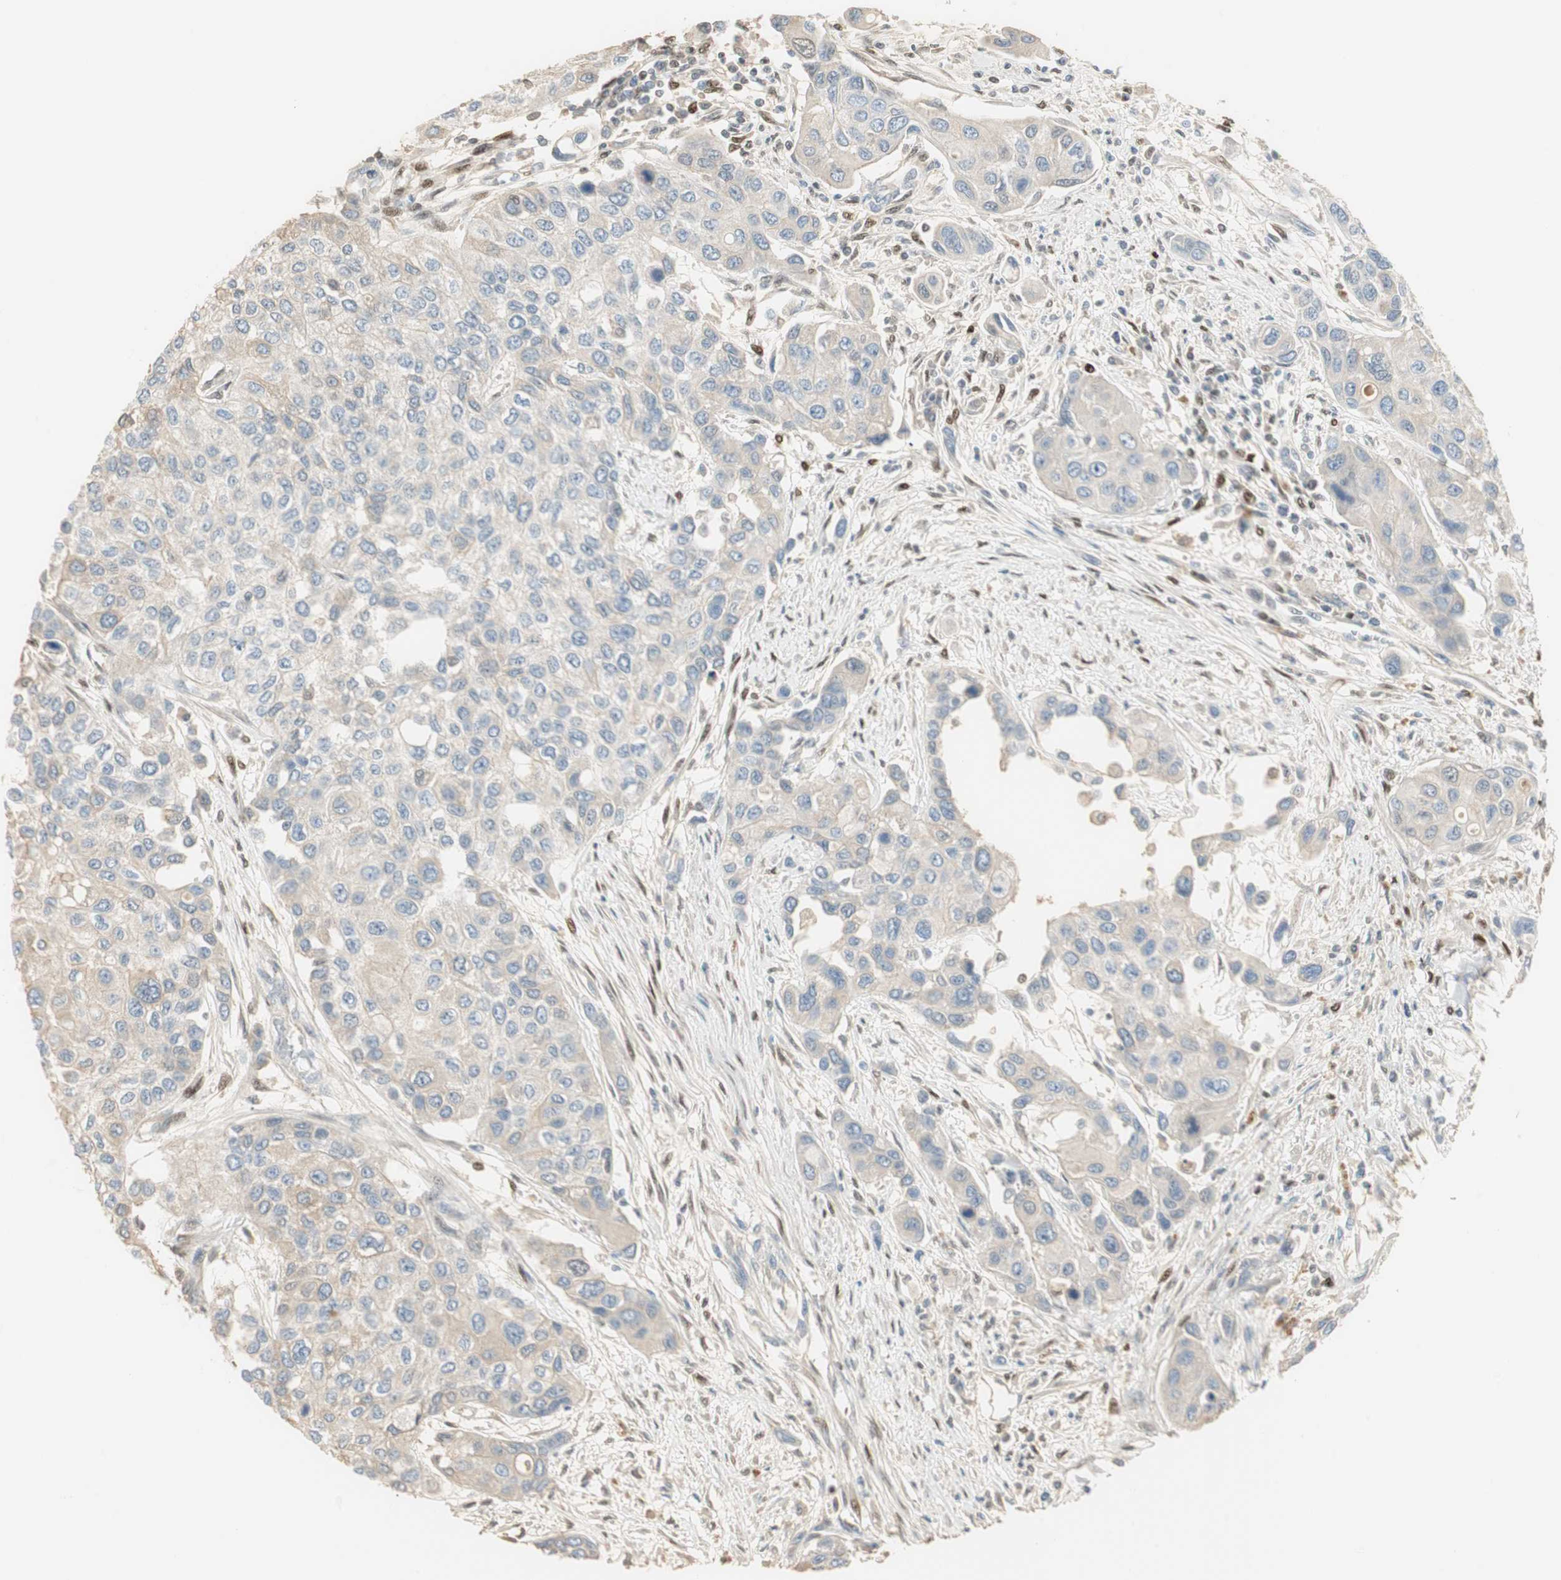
{"staining": {"intensity": "negative", "quantity": "none", "location": "none"}, "tissue": "urothelial cancer", "cell_type": "Tumor cells", "image_type": "cancer", "snomed": [{"axis": "morphology", "description": "Urothelial carcinoma, High grade"}, {"axis": "topography", "description": "Urinary bladder"}], "caption": "High magnification brightfield microscopy of urothelial cancer stained with DAB (brown) and counterstained with hematoxylin (blue): tumor cells show no significant expression. Brightfield microscopy of immunohistochemistry (IHC) stained with DAB (brown) and hematoxylin (blue), captured at high magnification.", "gene": "RUNX2", "patient": {"sex": "female", "age": 56}}